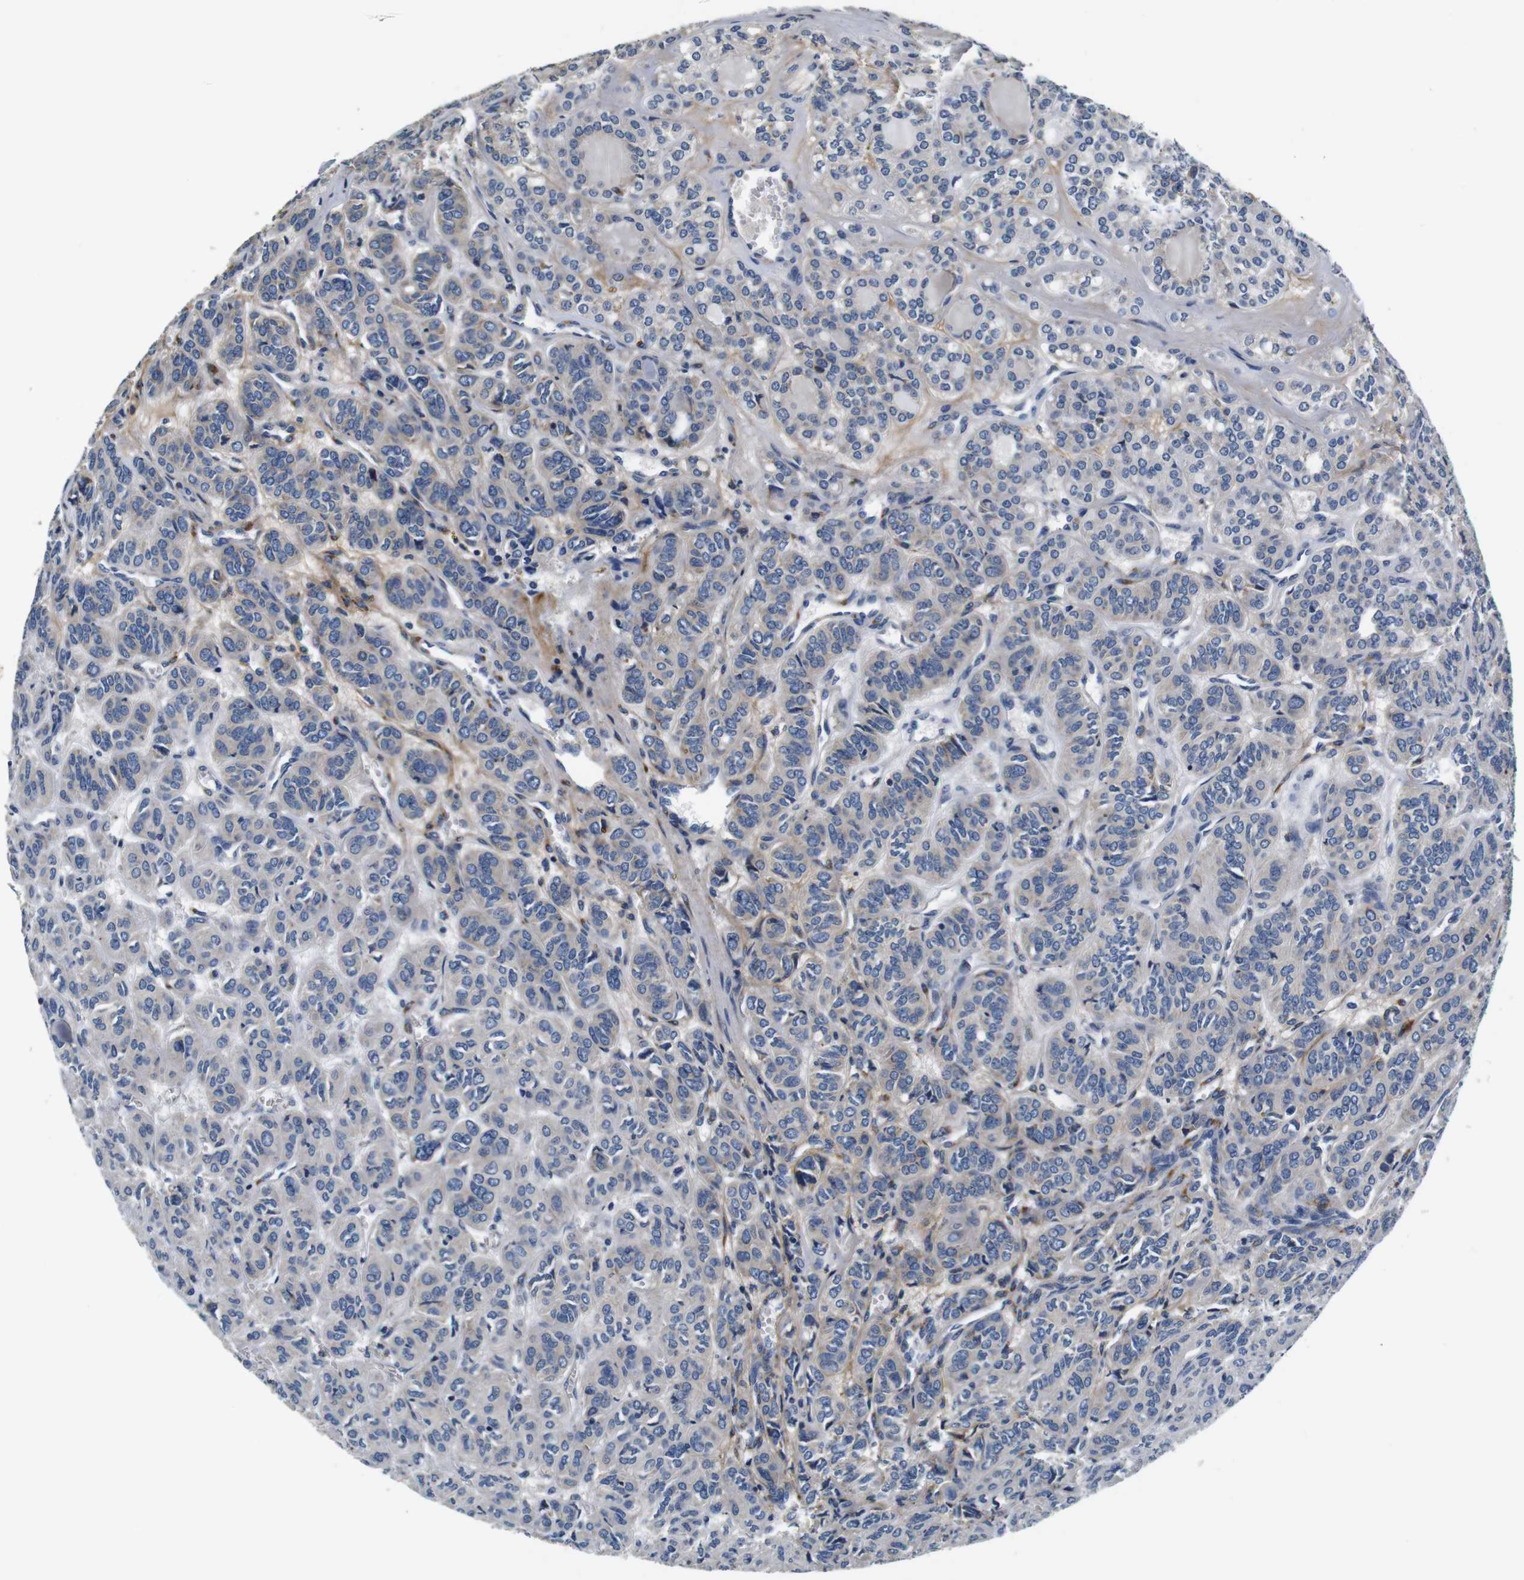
{"staining": {"intensity": "negative", "quantity": "none", "location": "none"}, "tissue": "thyroid cancer", "cell_type": "Tumor cells", "image_type": "cancer", "snomed": [{"axis": "morphology", "description": "Follicular adenoma carcinoma, NOS"}, {"axis": "topography", "description": "Thyroid gland"}], "caption": "Immunohistochemistry histopathology image of neoplastic tissue: thyroid cancer (follicular adenoma carcinoma) stained with DAB displays no significant protein positivity in tumor cells. (Immunohistochemistry, brightfield microscopy, high magnification).", "gene": "COL1A1", "patient": {"sex": "female", "age": 71}}